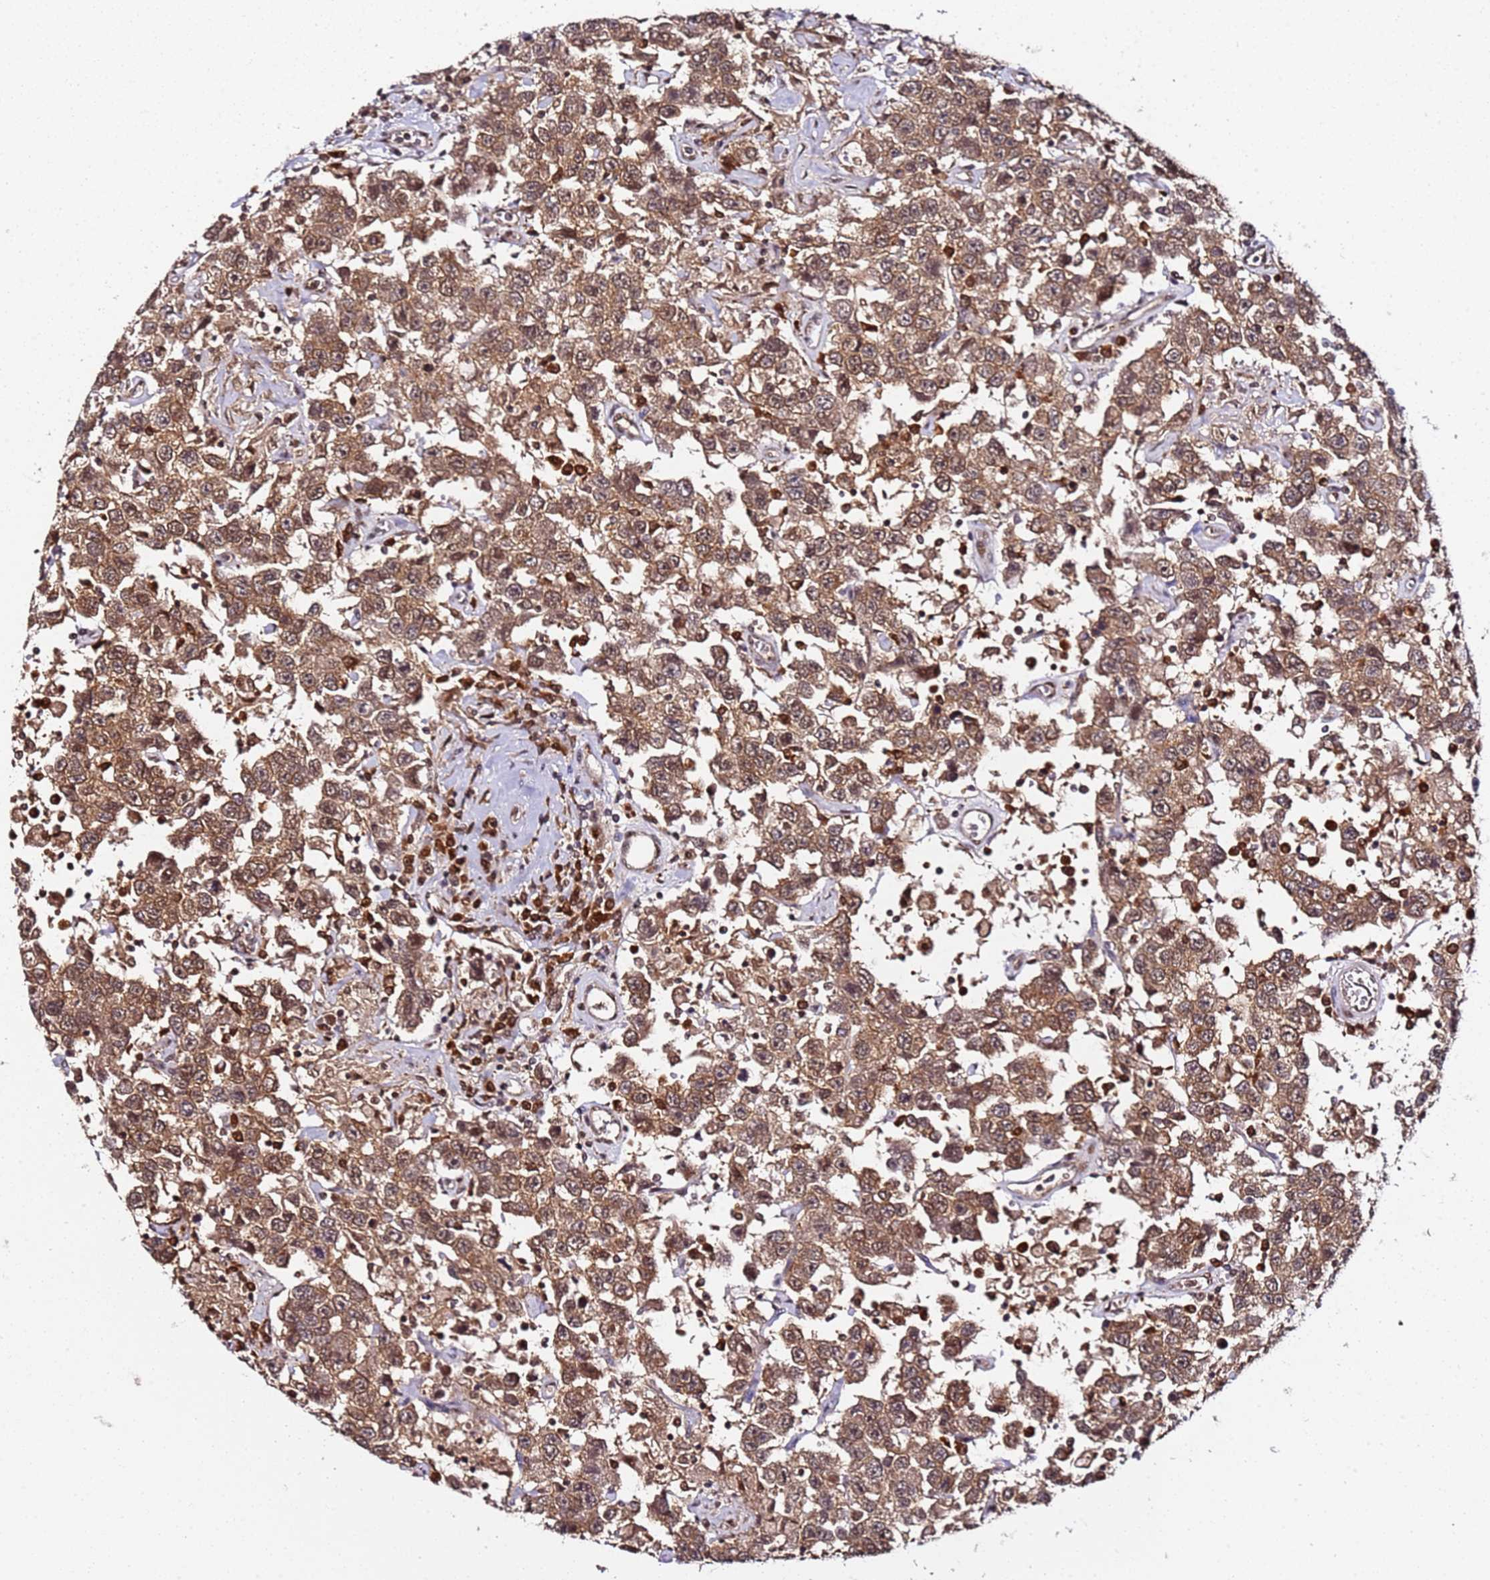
{"staining": {"intensity": "moderate", "quantity": ">75%", "location": "cytoplasmic/membranous,nuclear"}, "tissue": "testis cancer", "cell_type": "Tumor cells", "image_type": "cancer", "snomed": [{"axis": "morphology", "description": "Seminoma, NOS"}, {"axis": "topography", "description": "Testis"}], "caption": "Immunohistochemistry histopathology image of neoplastic tissue: human testis cancer stained using immunohistochemistry reveals medium levels of moderate protein expression localized specifically in the cytoplasmic/membranous and nuclear of tumor cells, appearing as a cytoplasmic/membranous and nuclear brown color.", "gene": "RGS18", "patient": {"sex": "male", "age": 41}}